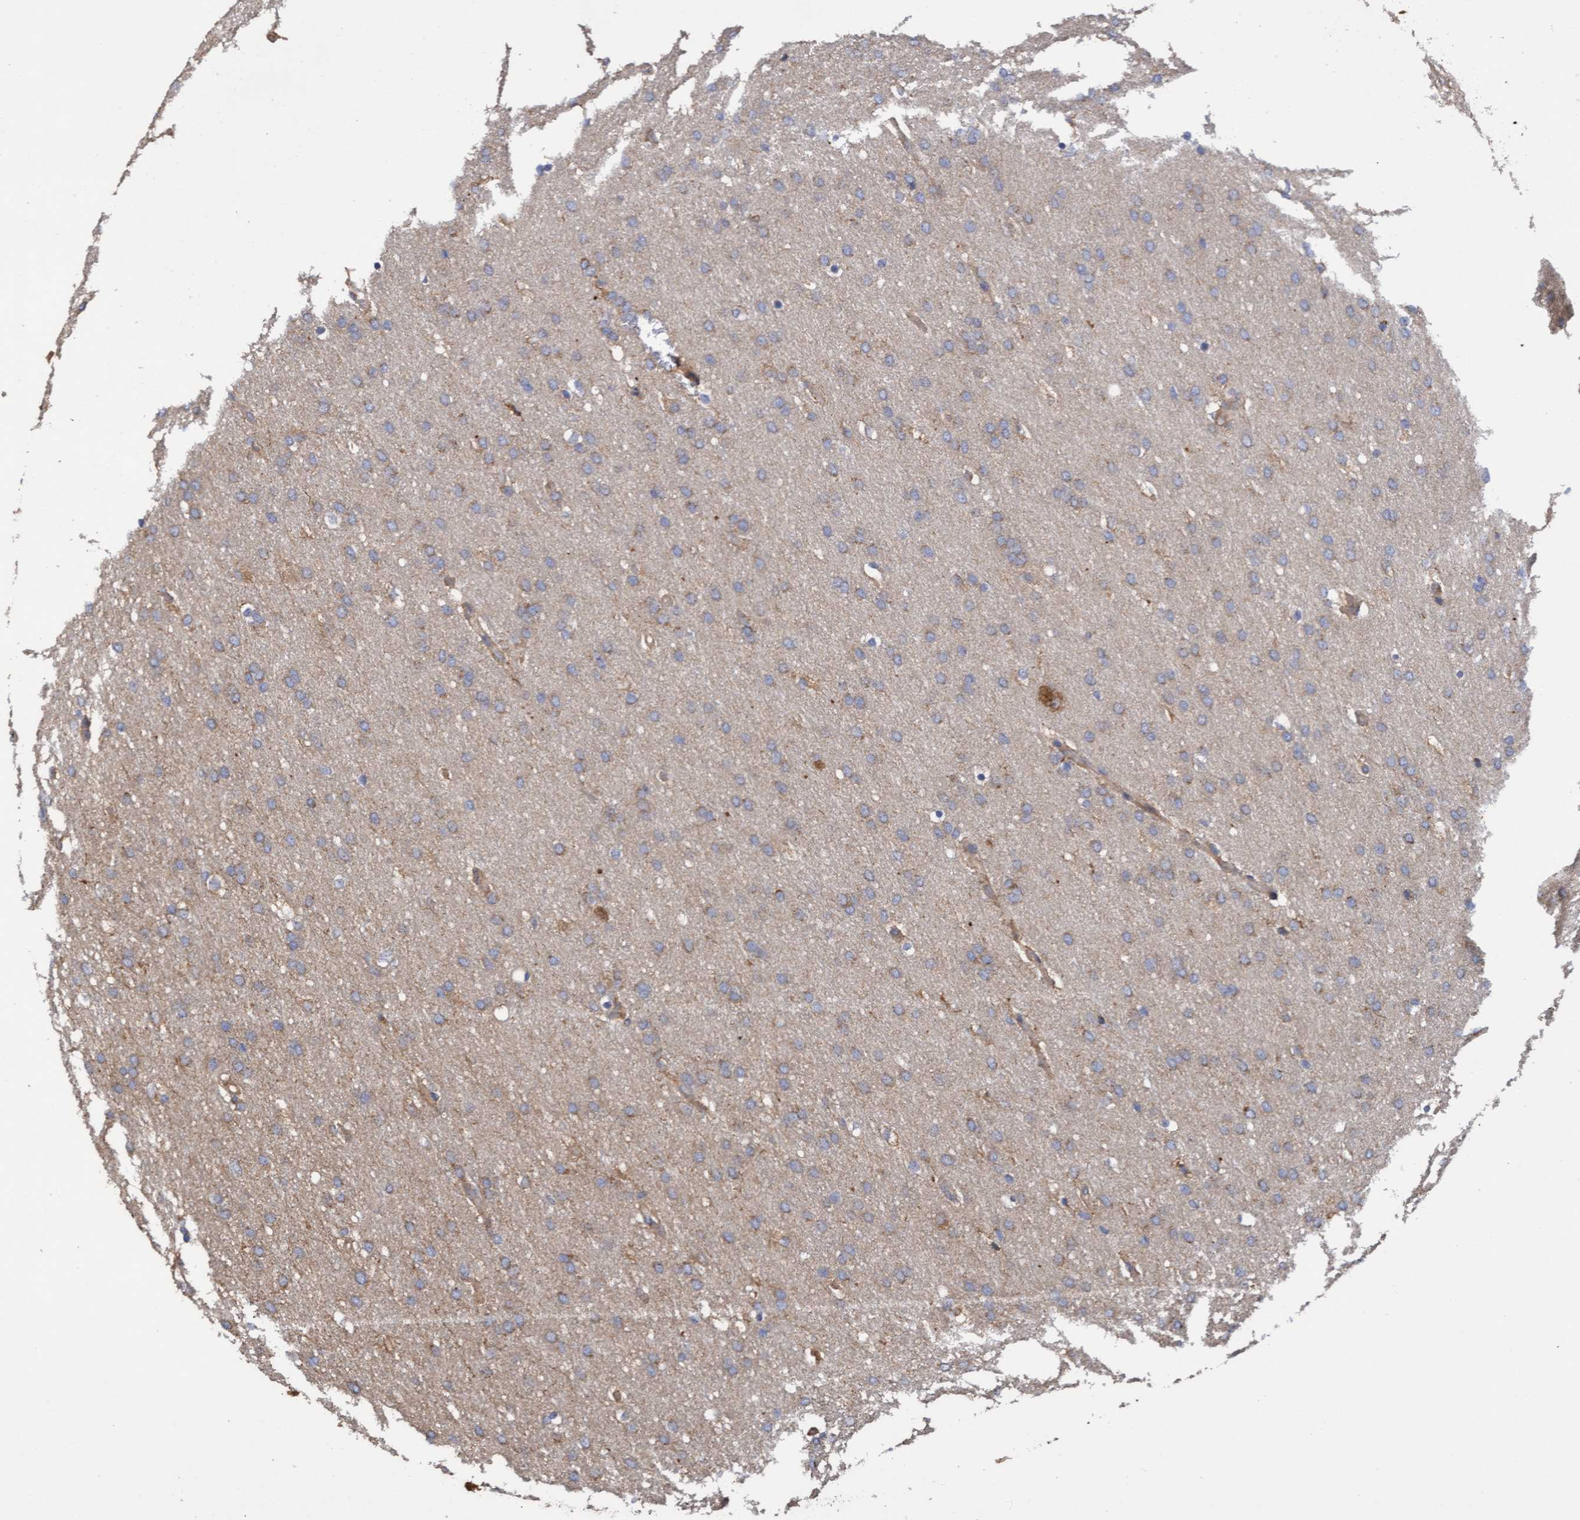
{"staining": {"intensity": "weak", "quantity": ">75%", "location": "cytoplasmic/membranous"}, "tissue": "glioma", "cell_type": "Tumor cells", "image_type": "cancer", "snomed": [{"axis": "morphology", "description": "Glioma, malignant, Low grade"}, {"axis": "topography", "description": "Brain"}], "caption": "An immunohistochemistry (IHC) image of neoplastic tissue is shown. Protein staining in brown labels weak cytoplasmic/membranous positivity in glioma within tumor cells.", "gene": "ITFG1", "patient": {"sex": "female", "age": 37}}